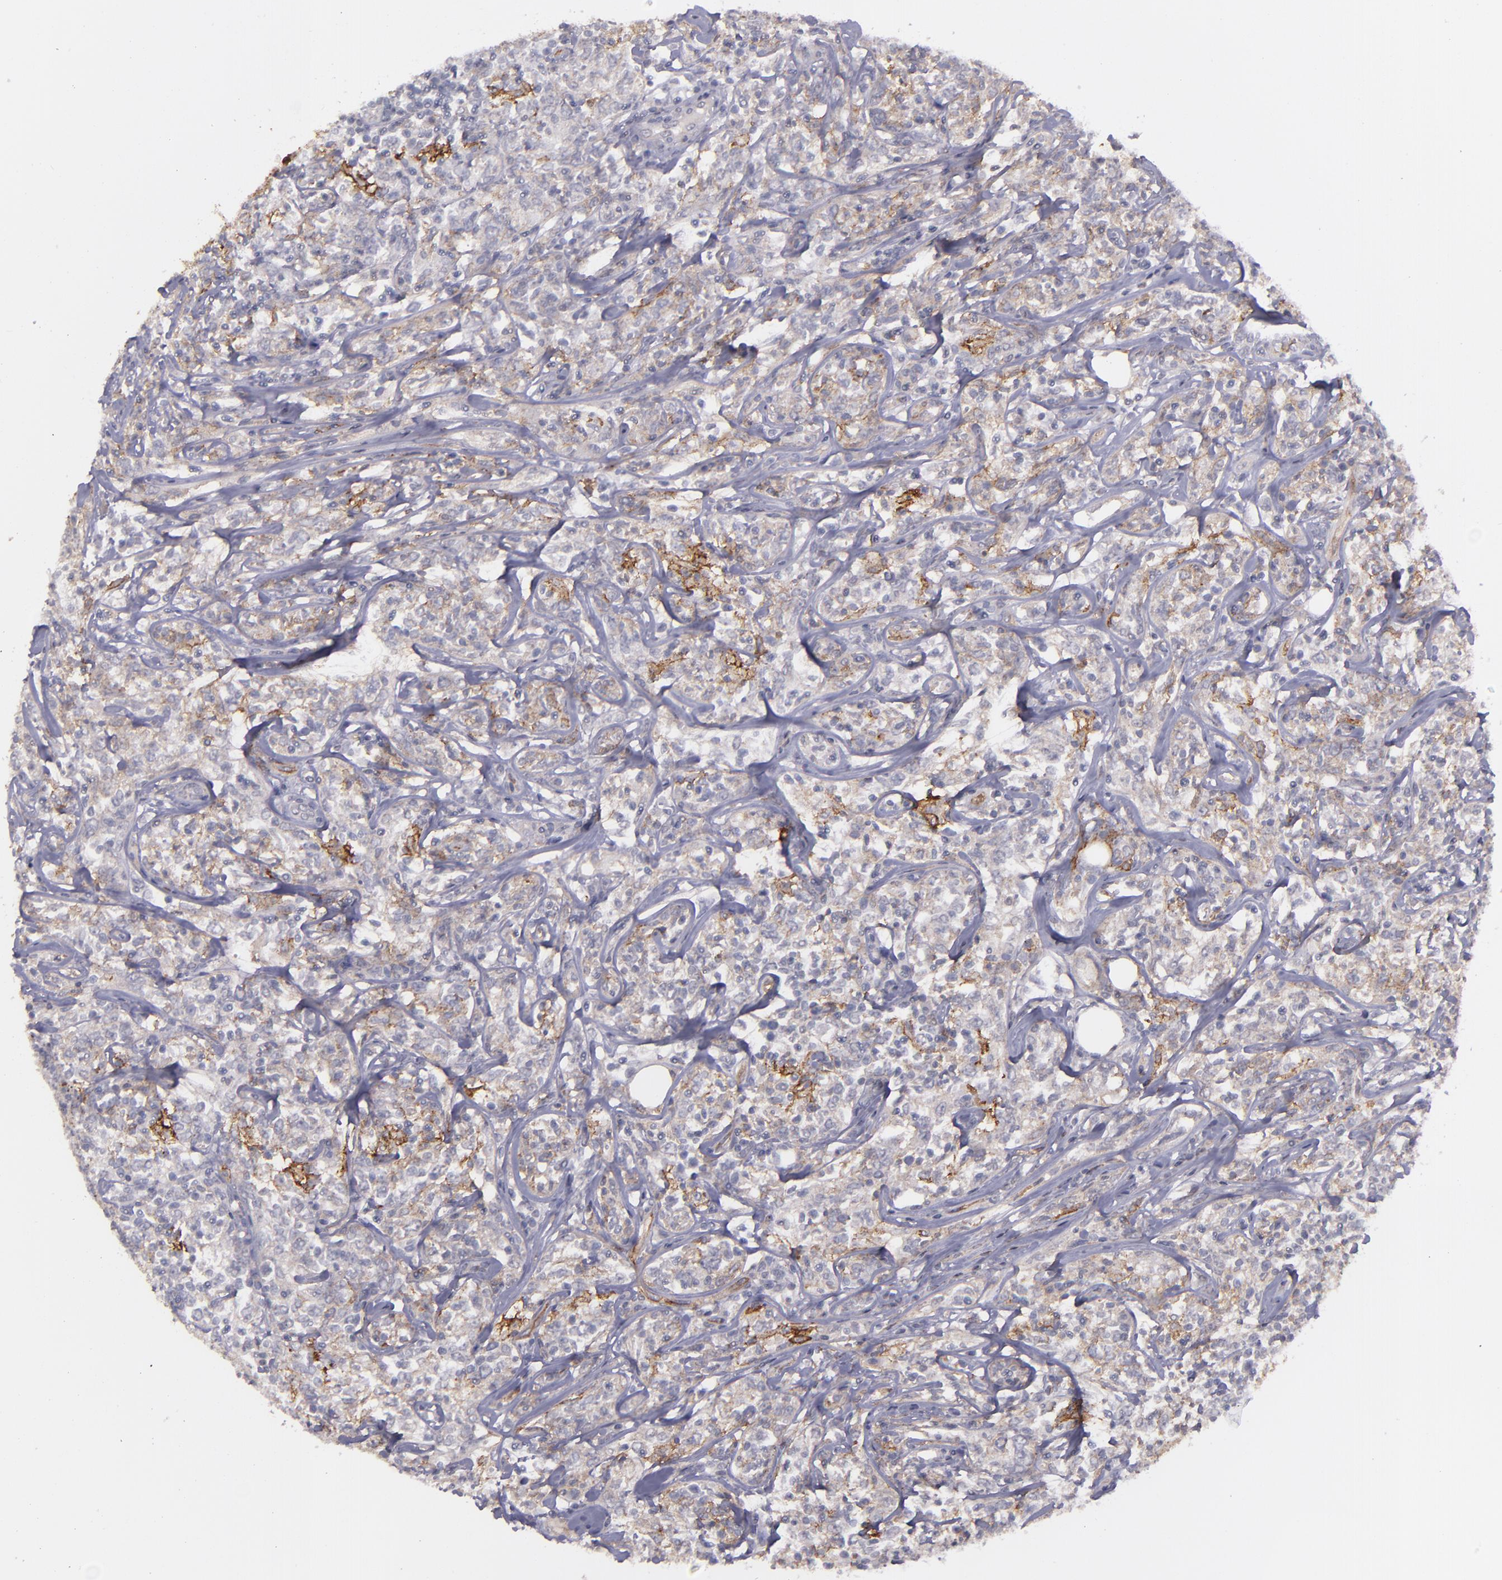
{"staining": {"intensity": "negative", "quantity": "none", "location": "none"}, "tissue": "lymphoma", "cell_type": "Tumor cells", "image_type": "cancer", "snomed": [{"axis": "morphology", "description": "Malignant lymphoma, non-Hodgkin's type, High grade"}, {"axis": "topography", "description": "Lymph node"}], "caption": "The micrograph demonstrates no significant expression in tumor cells of malignant lymphoma, non-Hodgkin's type (high-grade).", "gene": "ACE", "patient": {"sex": "female", "age": 84}}